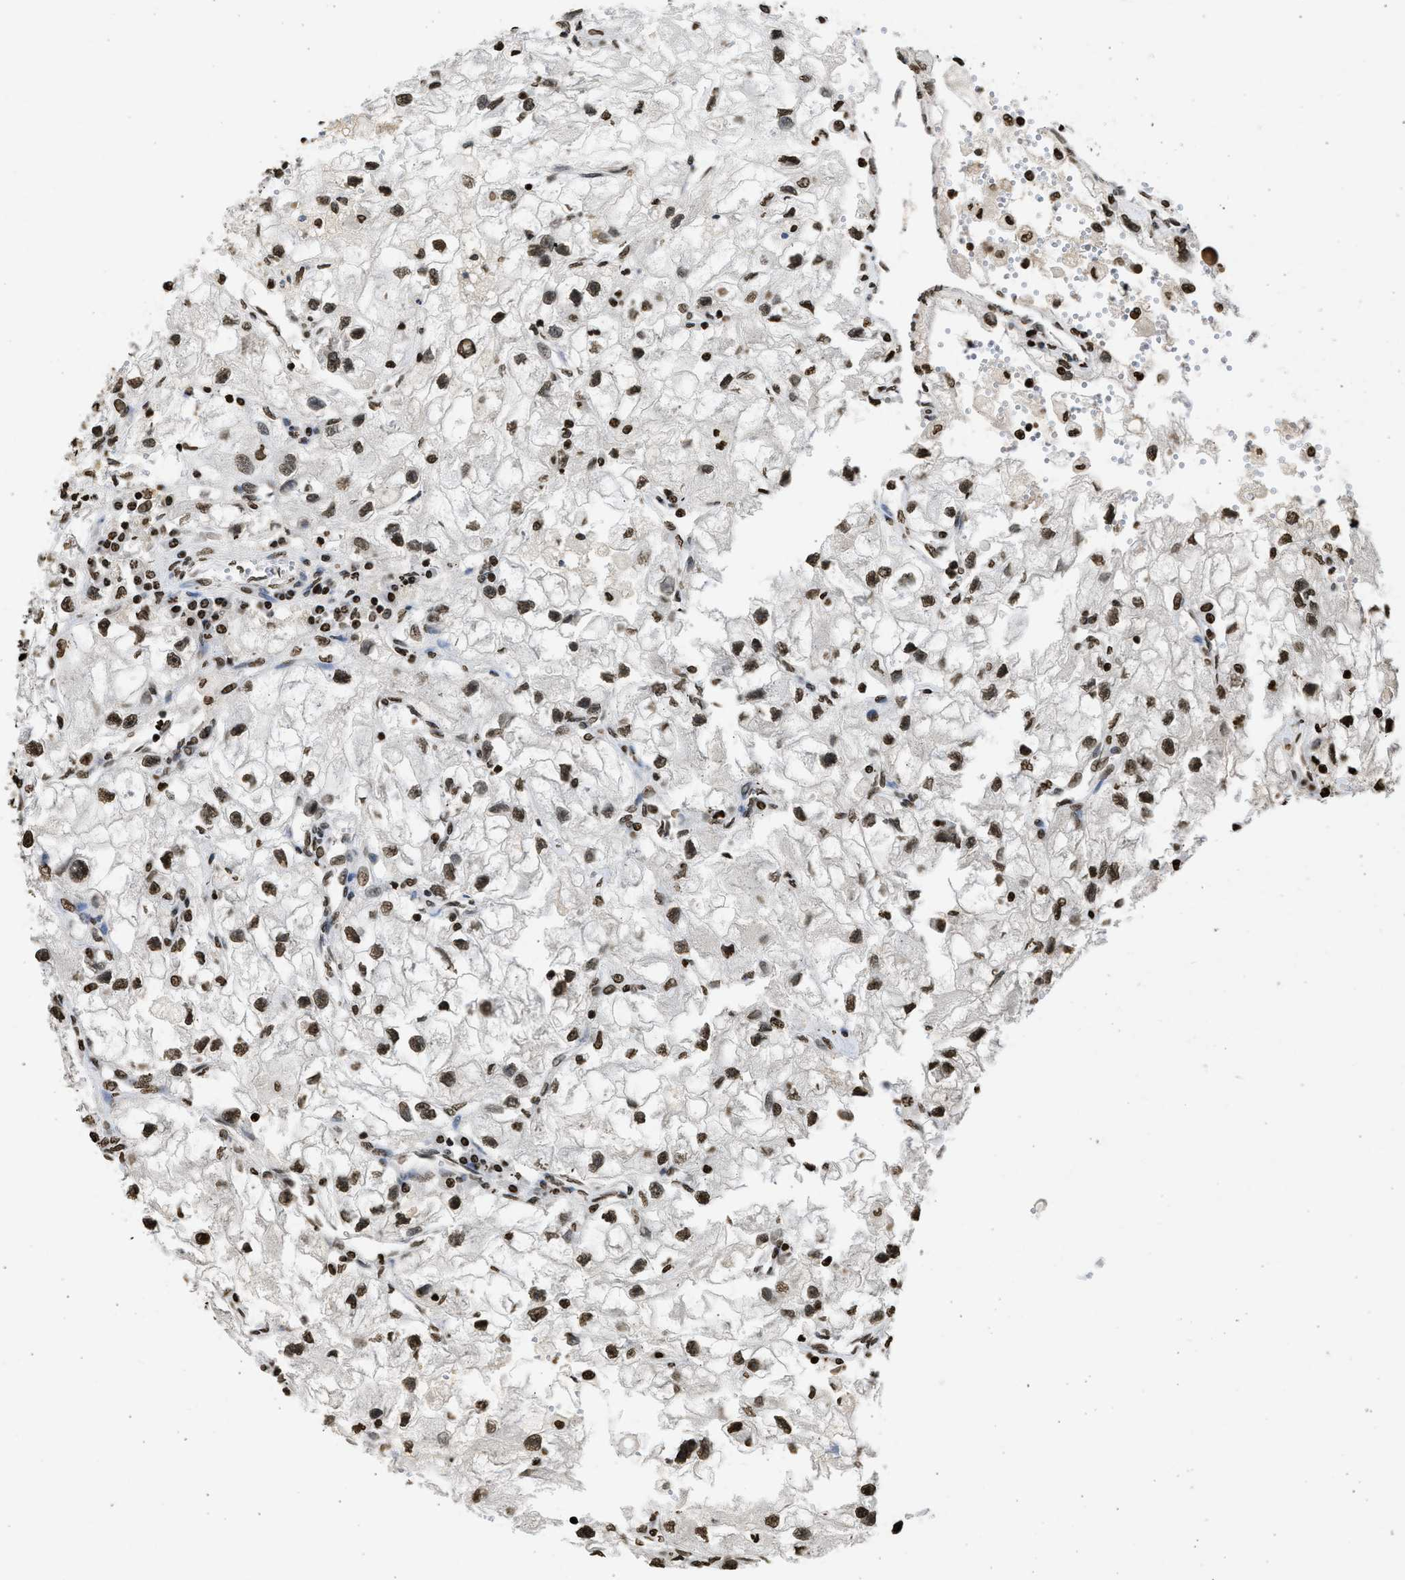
{"staining": {"intensity": "strong", "quantity": ">75%", "location": "nuclear"}, "tissue": "renal cancer", "cell_type": "Tumor cells", "image_type": "cancer", "snomed": [{"axis": "morphology", "description": "Adenocarcinoma, NOS"}, {"axis": "topography", "description": "Kidney"}], "caption": "The histopathology image demonstrates a brown stain indicating the presence of a protein in the nuclear of tumor cells in renal cancer. (Brightfield microscopy of DAB IHC at high magnification).", "gene": "RRAGC", "patient": {"sex": "female", "age": 70}}